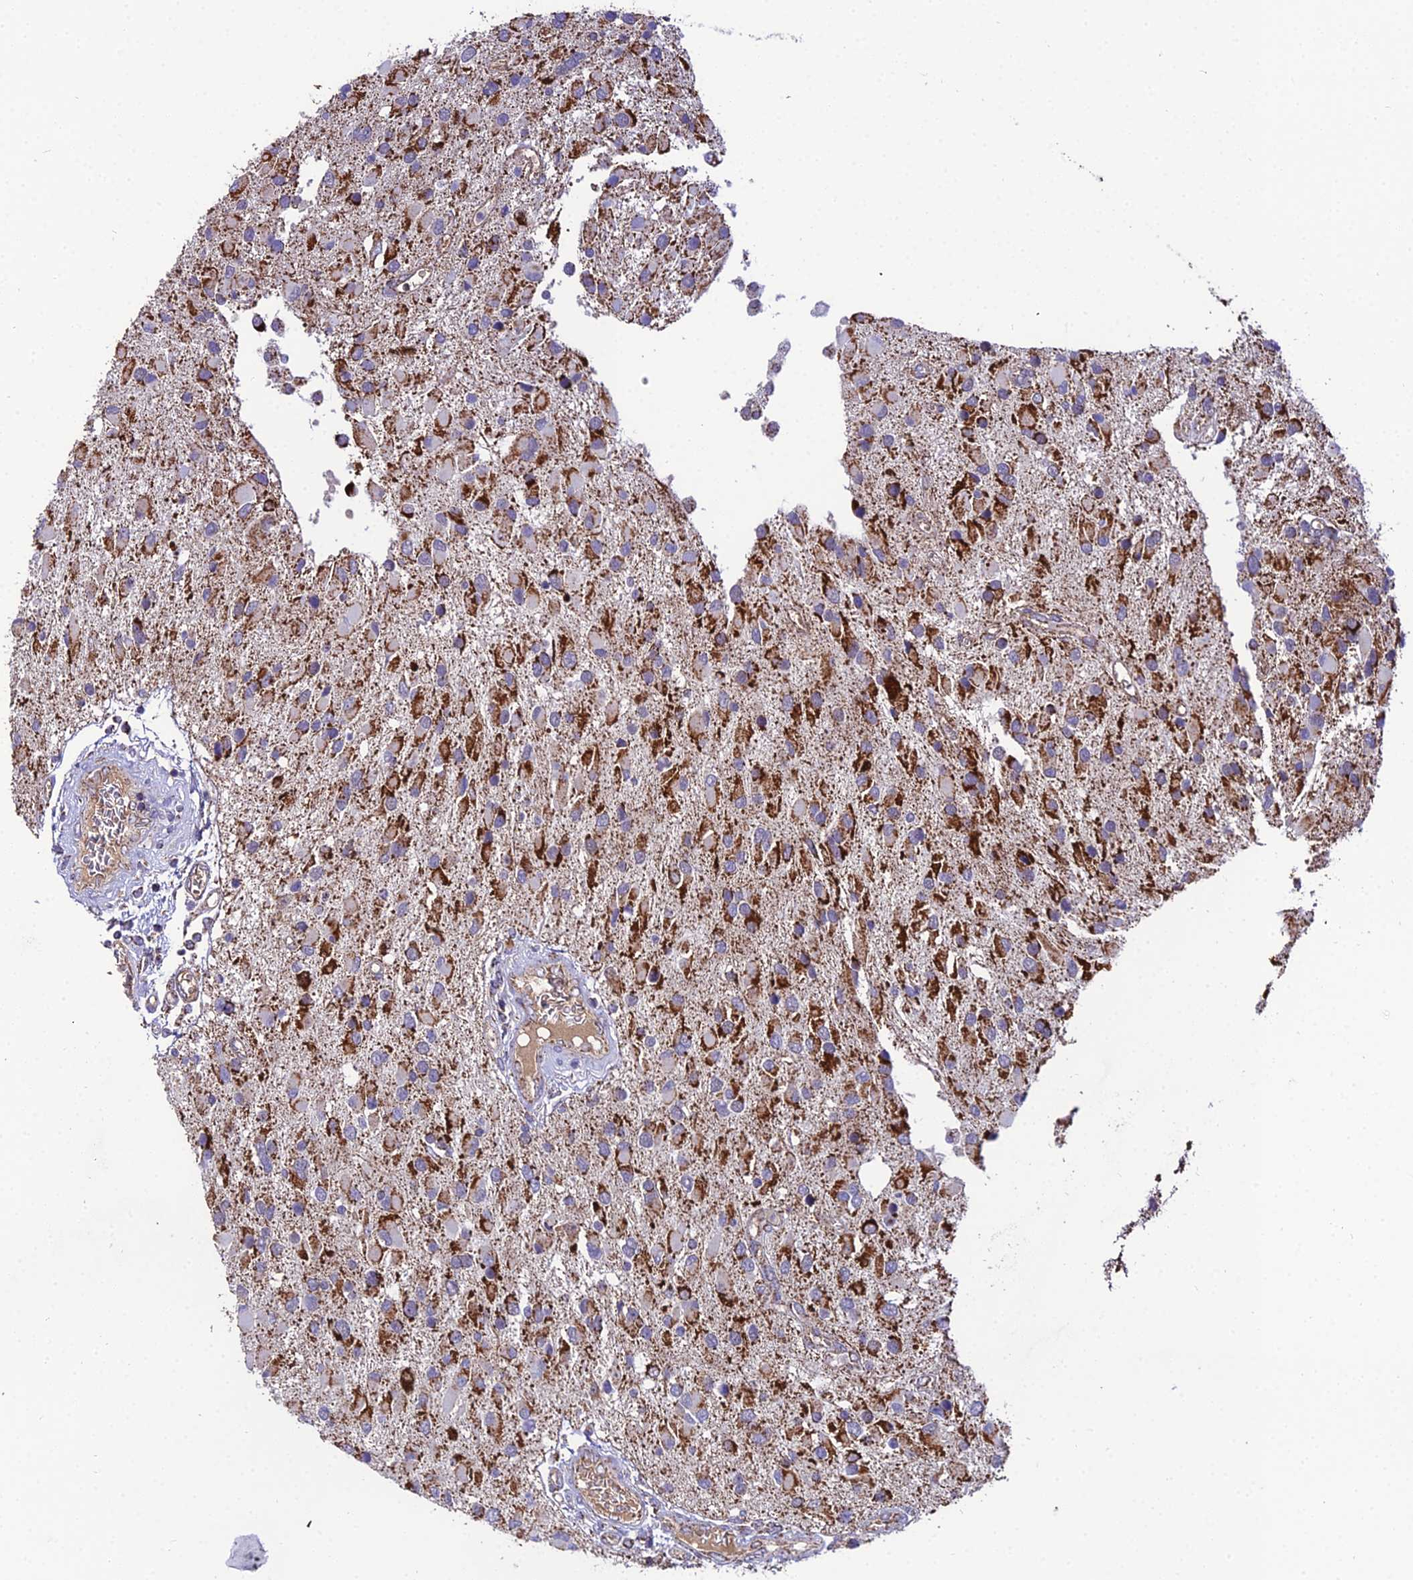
{"staining": {"intensity": "strong", "quantity": "25%-75%", "location": "cytoplasmic/membranous"}, "tissue": "glioma", "cell_type": "Tumor cells", "image_type": "cancer", "snomed": [{"axis": "morphology", "description": "Glioma, malignant, High grade"}, {"axis": "topography", "description": "Brain"}], "caption": "Glioma was stained to show a protein in brown. There is high levels of strong cytoplasmic/membranous staining in approximately 25%-75% of tumor cells.", "gene": "PSMD2", "patient": {"sex": "male", "age": 53}}